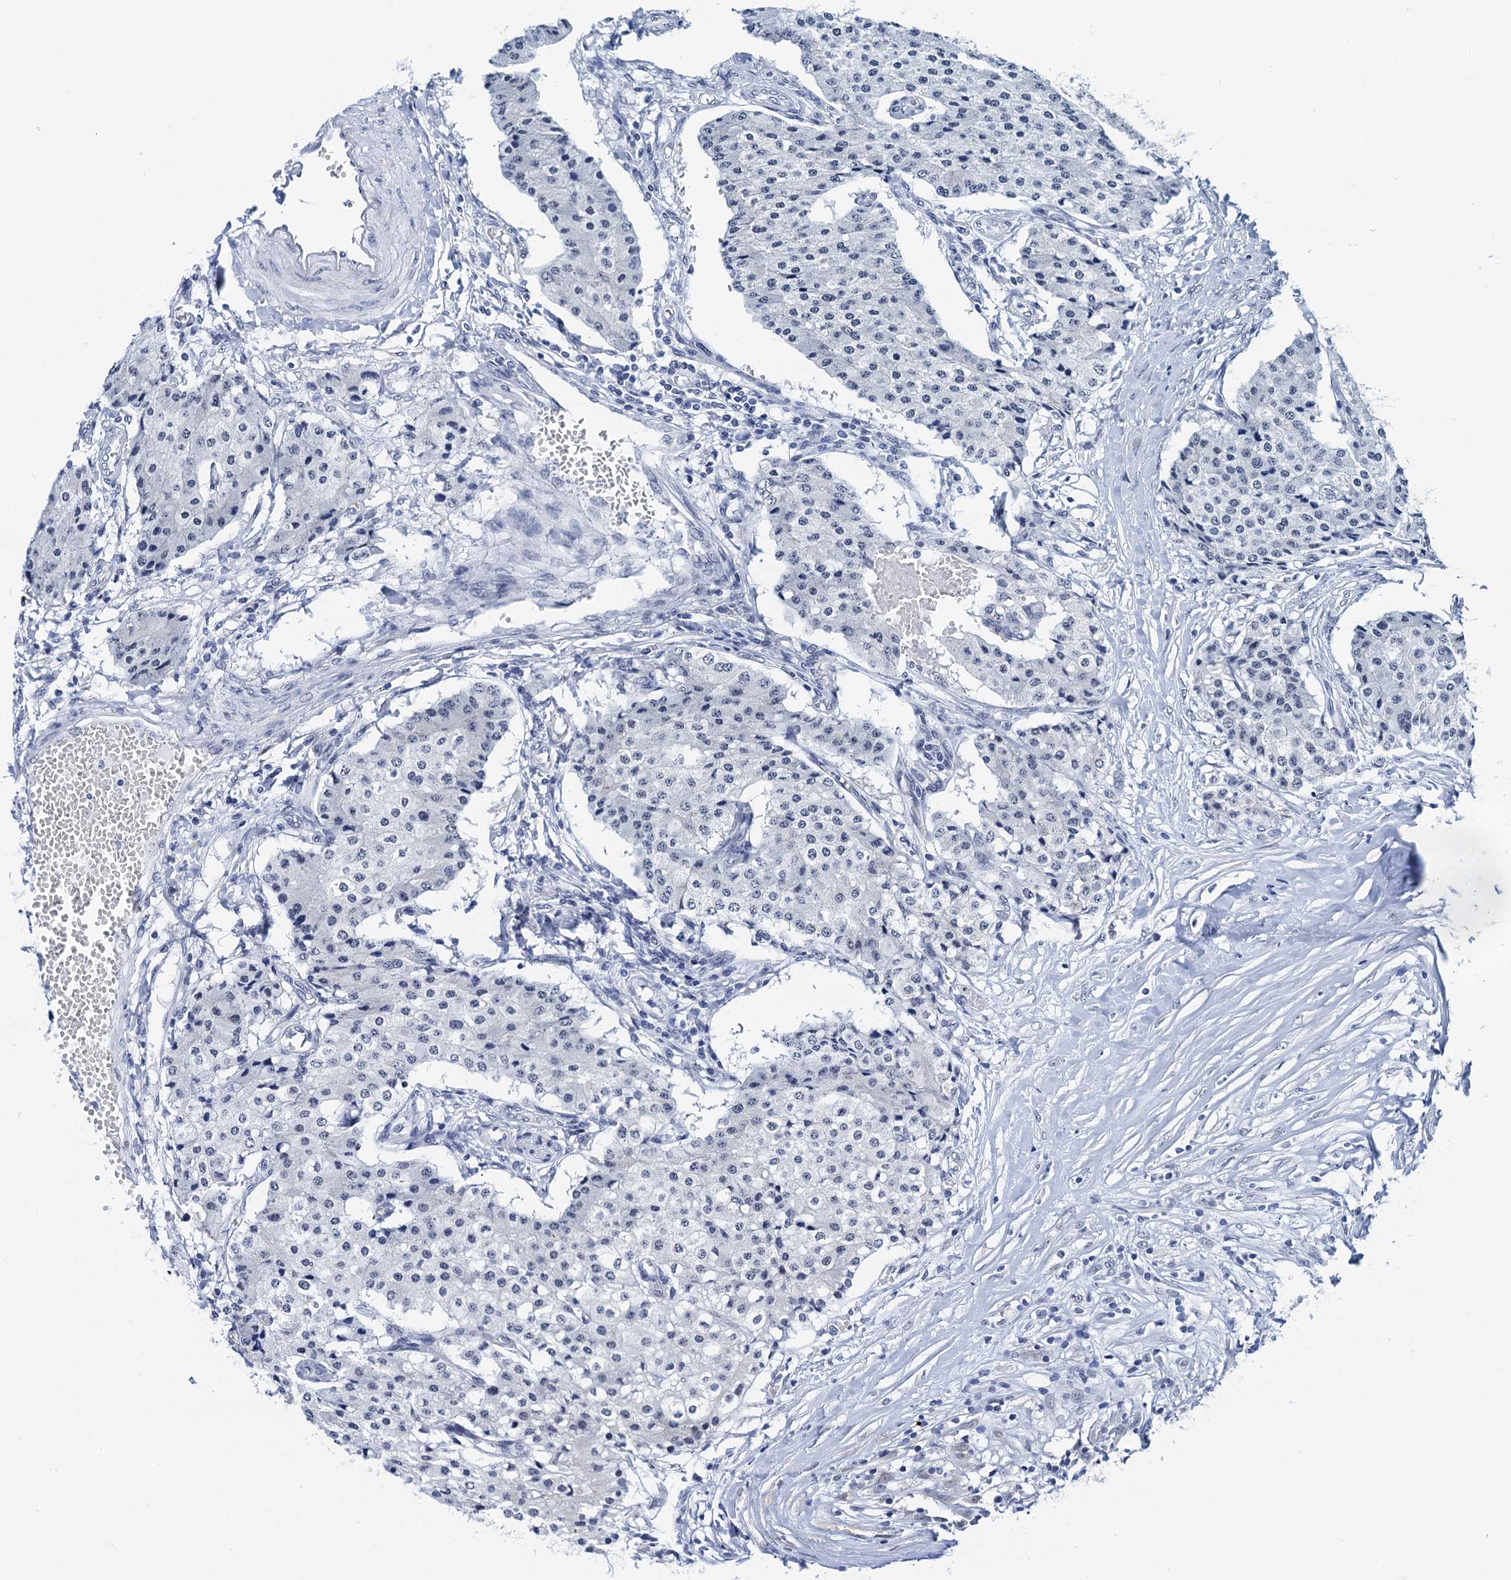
{"staining": {"intensity": "negative", "quantity": "none", "location": "none"}, "tissue": "carcinoid", "cell_type": "Tumor cells", "image_type": "cancer", "snomed": [{"axis": "morphology", "description": "Carcinoid, malignant, NOS"}, {"axis": "topography", "description": "Colon"}], "caption": "The immunohistochemistry histopathology image has no significant expression in tumor cells of carcinoid (malignant) tissue.", "gene": "C16orf87", "patient": {"sex": "female", "age": 52}}